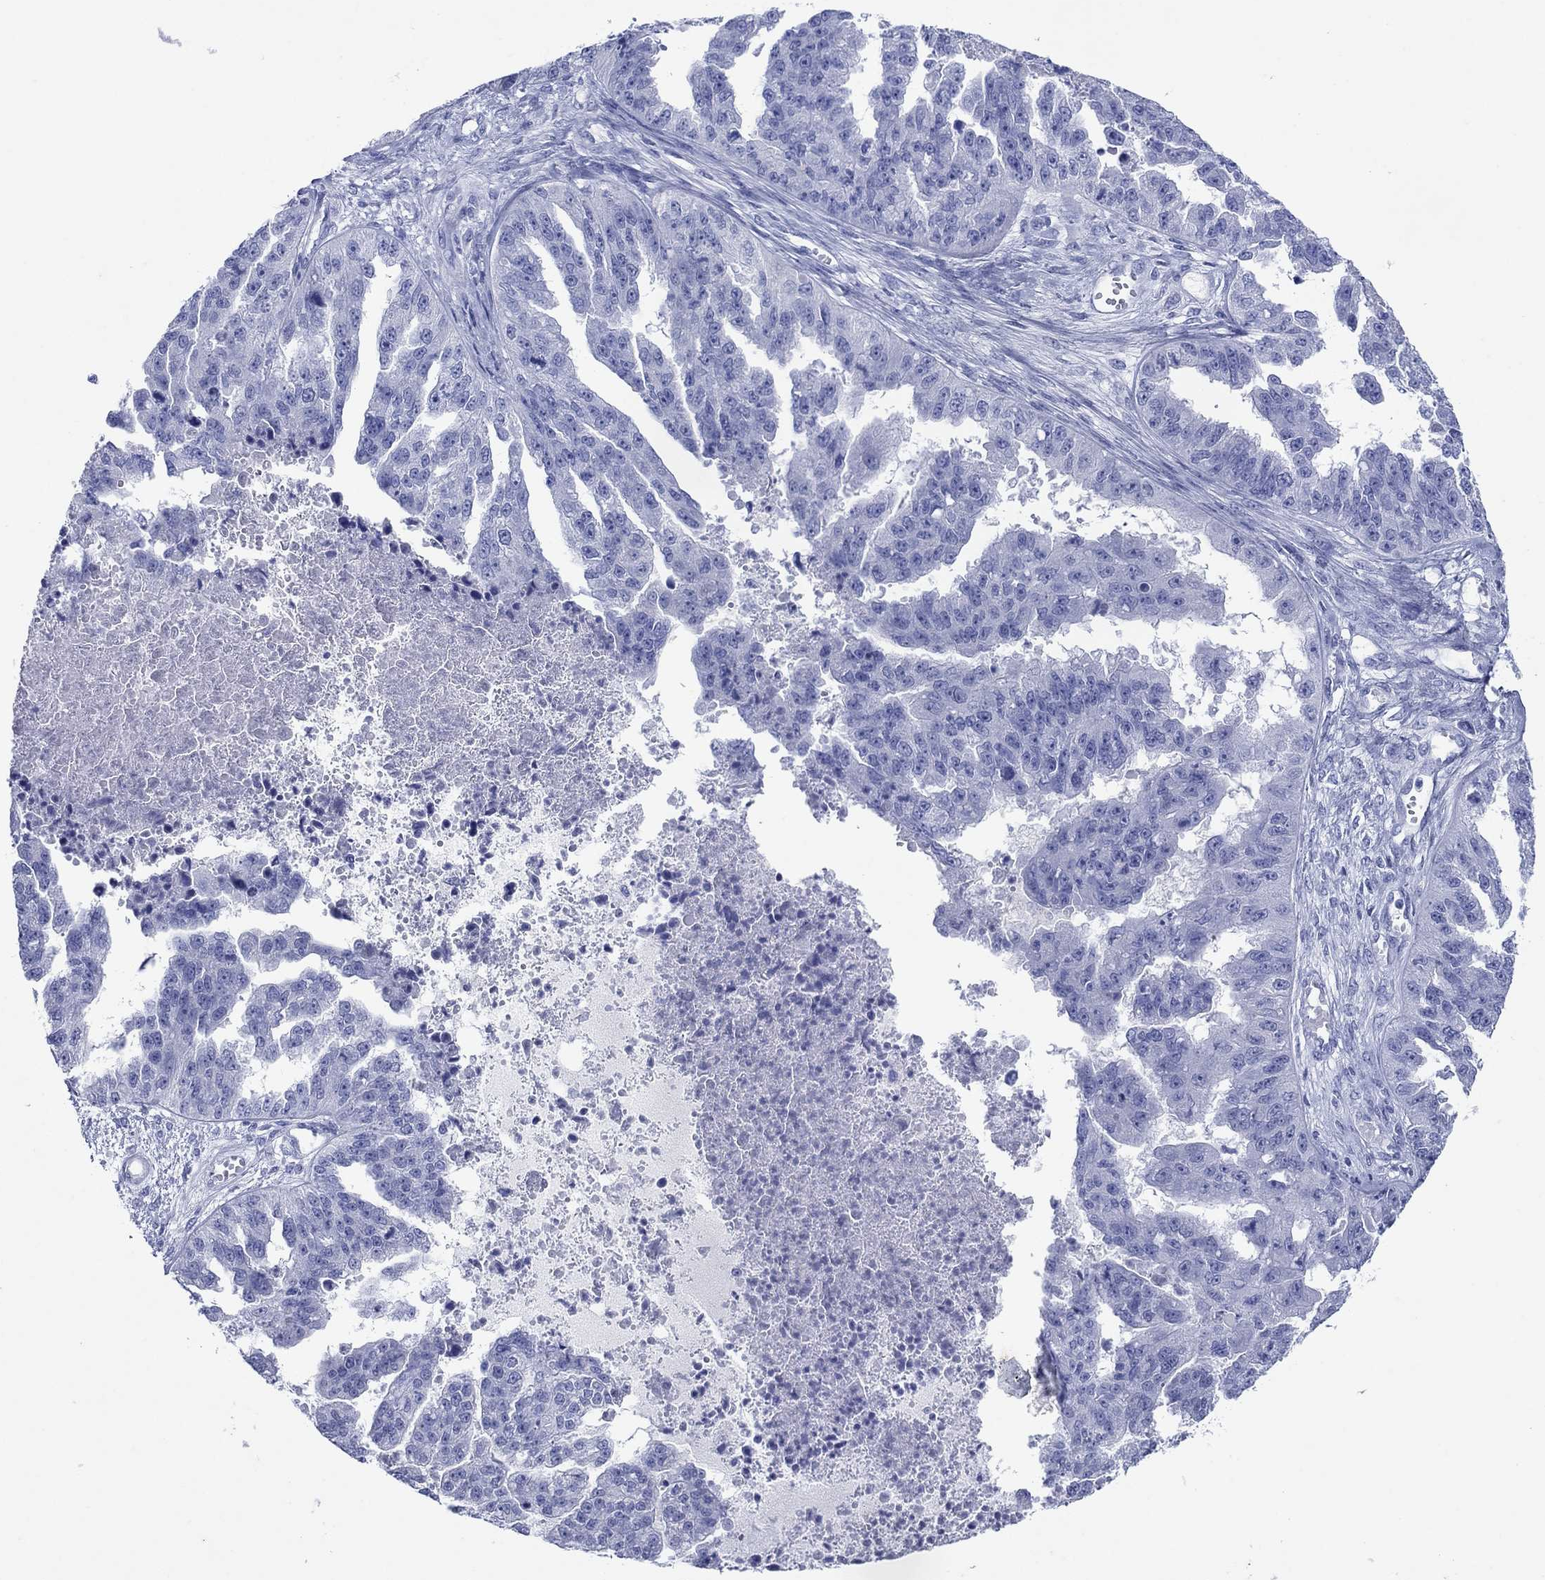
{"staining": {"intensity": "negative", "quantity": "none", "location": "none"}, "tissue": "ovarian cancer", "cell_type": "Tumor cells", "image_type": "cancer", "snomed": [{"axis": "morphology", "description": "Cystadenocarcinoma, serous, NOS"}, {"axis": "topography", "description": "Ovary"}], "caption": "Ovarian cancer (serous cystadenocarcinoma) was stained to show a protein in brown. There is no significant positivity in tumor cells. (Stains: DAB (3,3'-diaminobenzidine) immunohistochemistry with hematoxylin counter stain, Microscopy: brightfield microscopy at high magnification).", "gene": "ATP4A", "patient": {"sex": "female", "age": 58}}